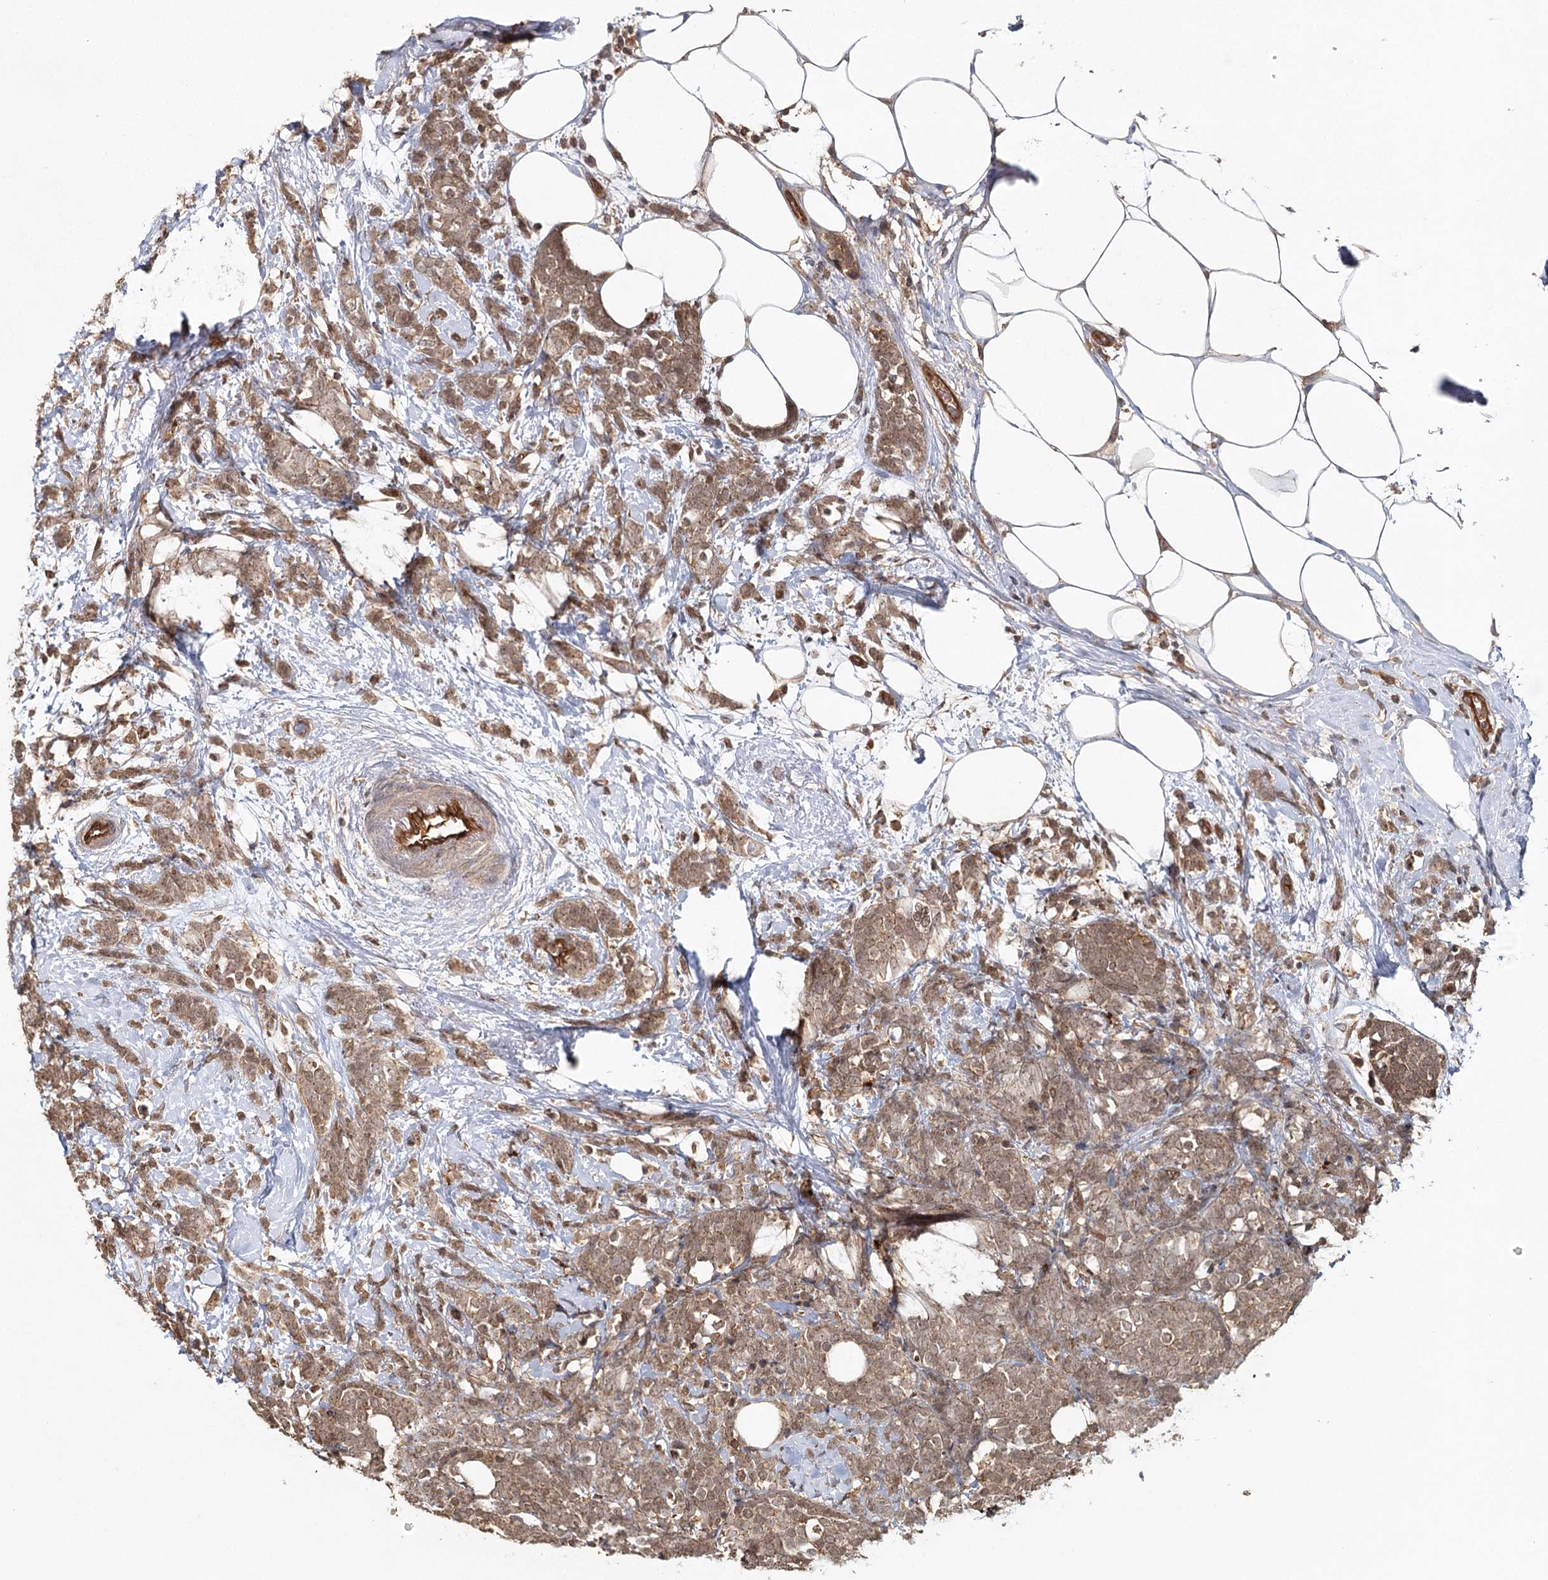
{"staining": {"intensity": "moderate", "quantity": ">75%", "location": "cytoplasmic/membranous,nuclear"}, "tissue": "breast cancer", "cell_type": "Tumor cells", "image_type": "cancer", "snomed": [{"axis": "morphology", "description": "Lobular carcinoma"}, {"axis": "topography", "description": "Breast"}], "caption": "The immunohistochemical stain labels moderate cytoplasmic/membranous and nuclear expression in tumor cells of breast lobular carcinoma tissue.", "gene": "BCR", "patient": {"sex": "female", "age": 58}}